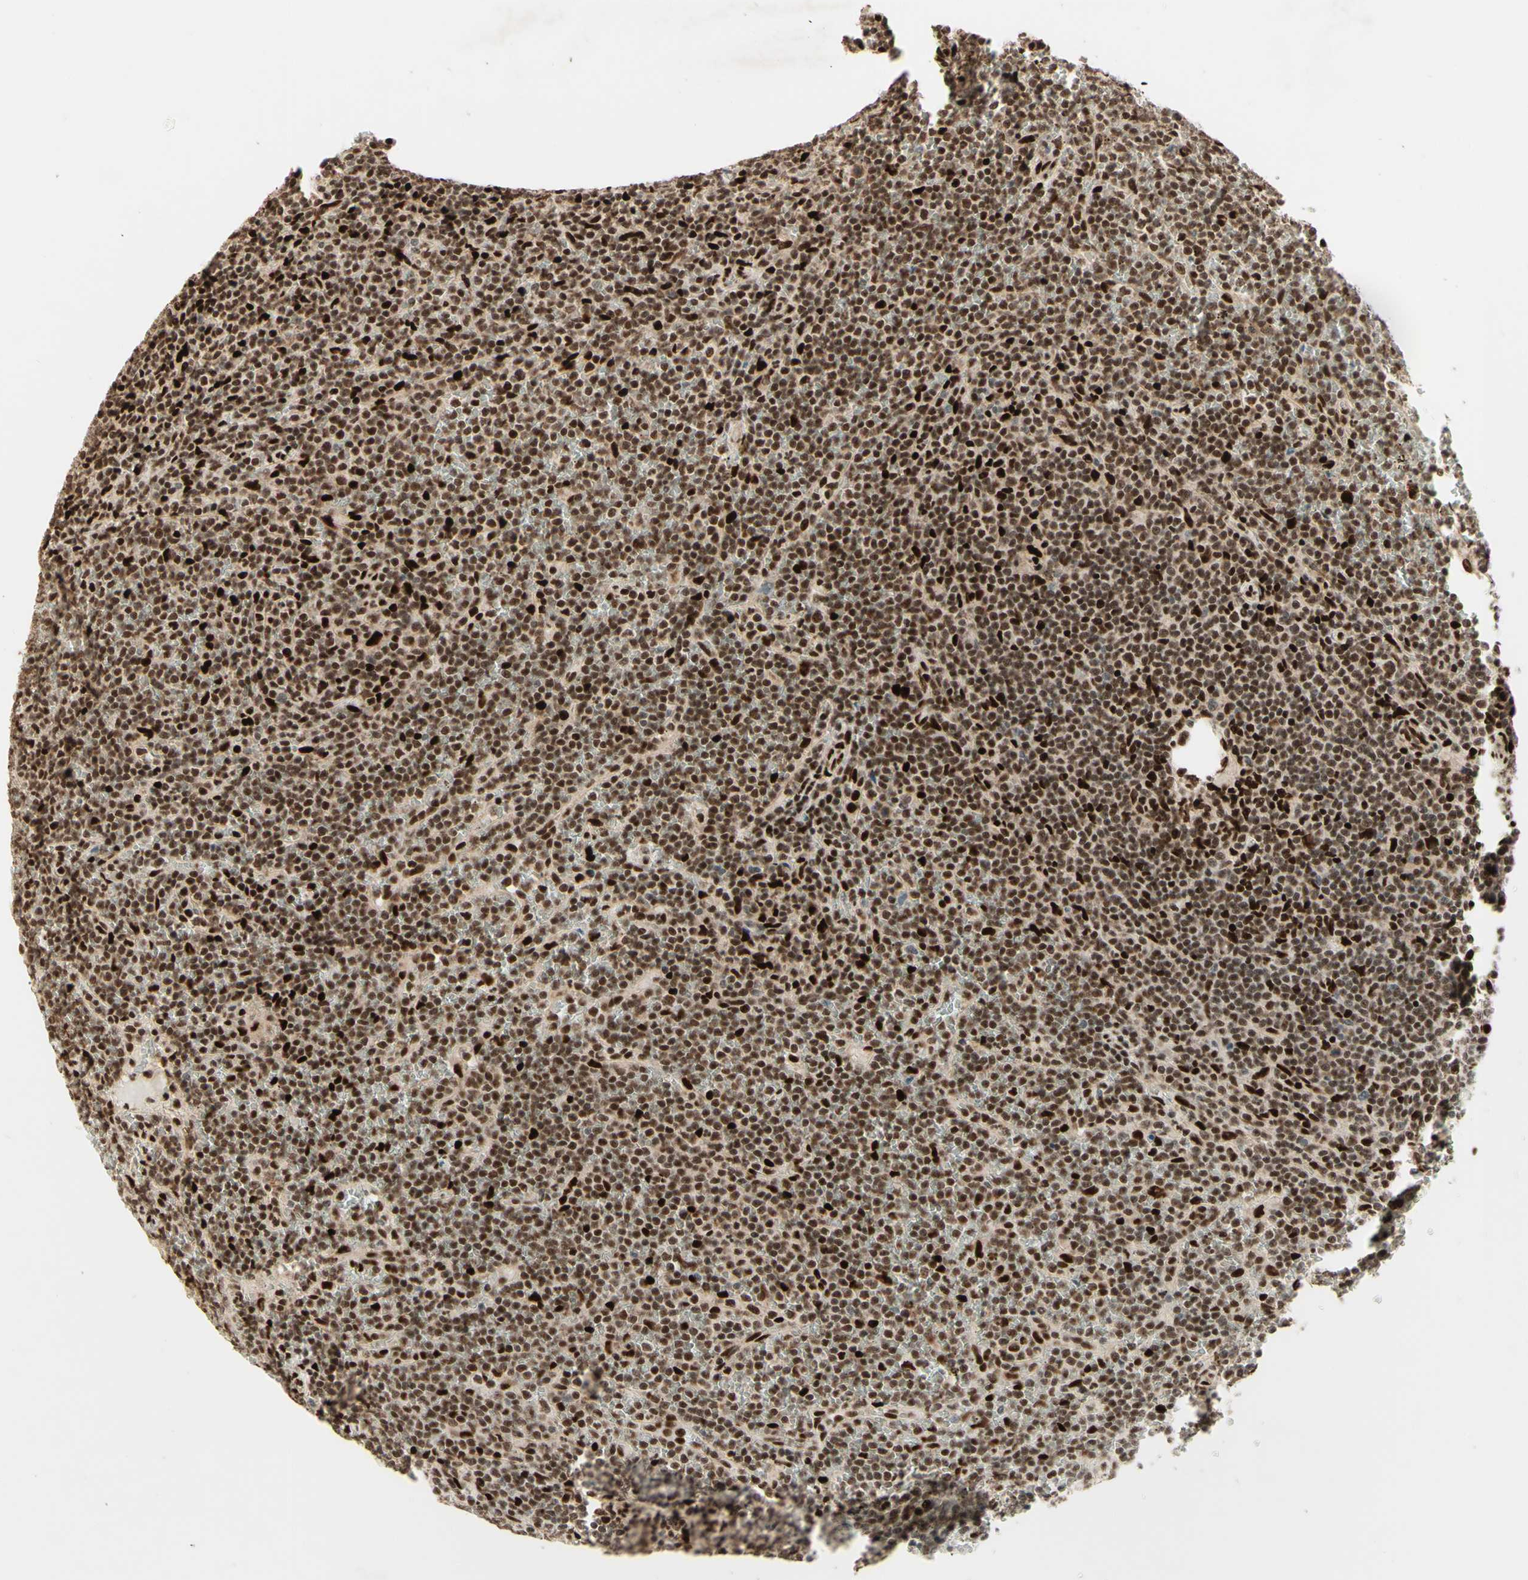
{"staining": {"intensity": "strong", "quantity": ">75%", "location": "nuclear"}, "tissue": "lymphoma", "cell_type": "Tumor cells", "image_type": "cancer", "snomed": [{"axis": "morphology", "description": "Malignant lymphoma, non-Hodgkin's type, Low grade"}, {"axis": "topography", "description": "Spleen"}], "caption": "The image shows staining of low-grade malignant lymphoma, non-Hodgkin's type, revealing strong nuclear protein positivity (brown color) within tumor cells. The staining is performed using DAB (3,3'-diaminobenzidine) brown chromogen to label protein expression. The nuclei are counter-stained blue using hematoxylin.", "gene": "NR3C1", "patient": {"sex": "female", "age": 19}}